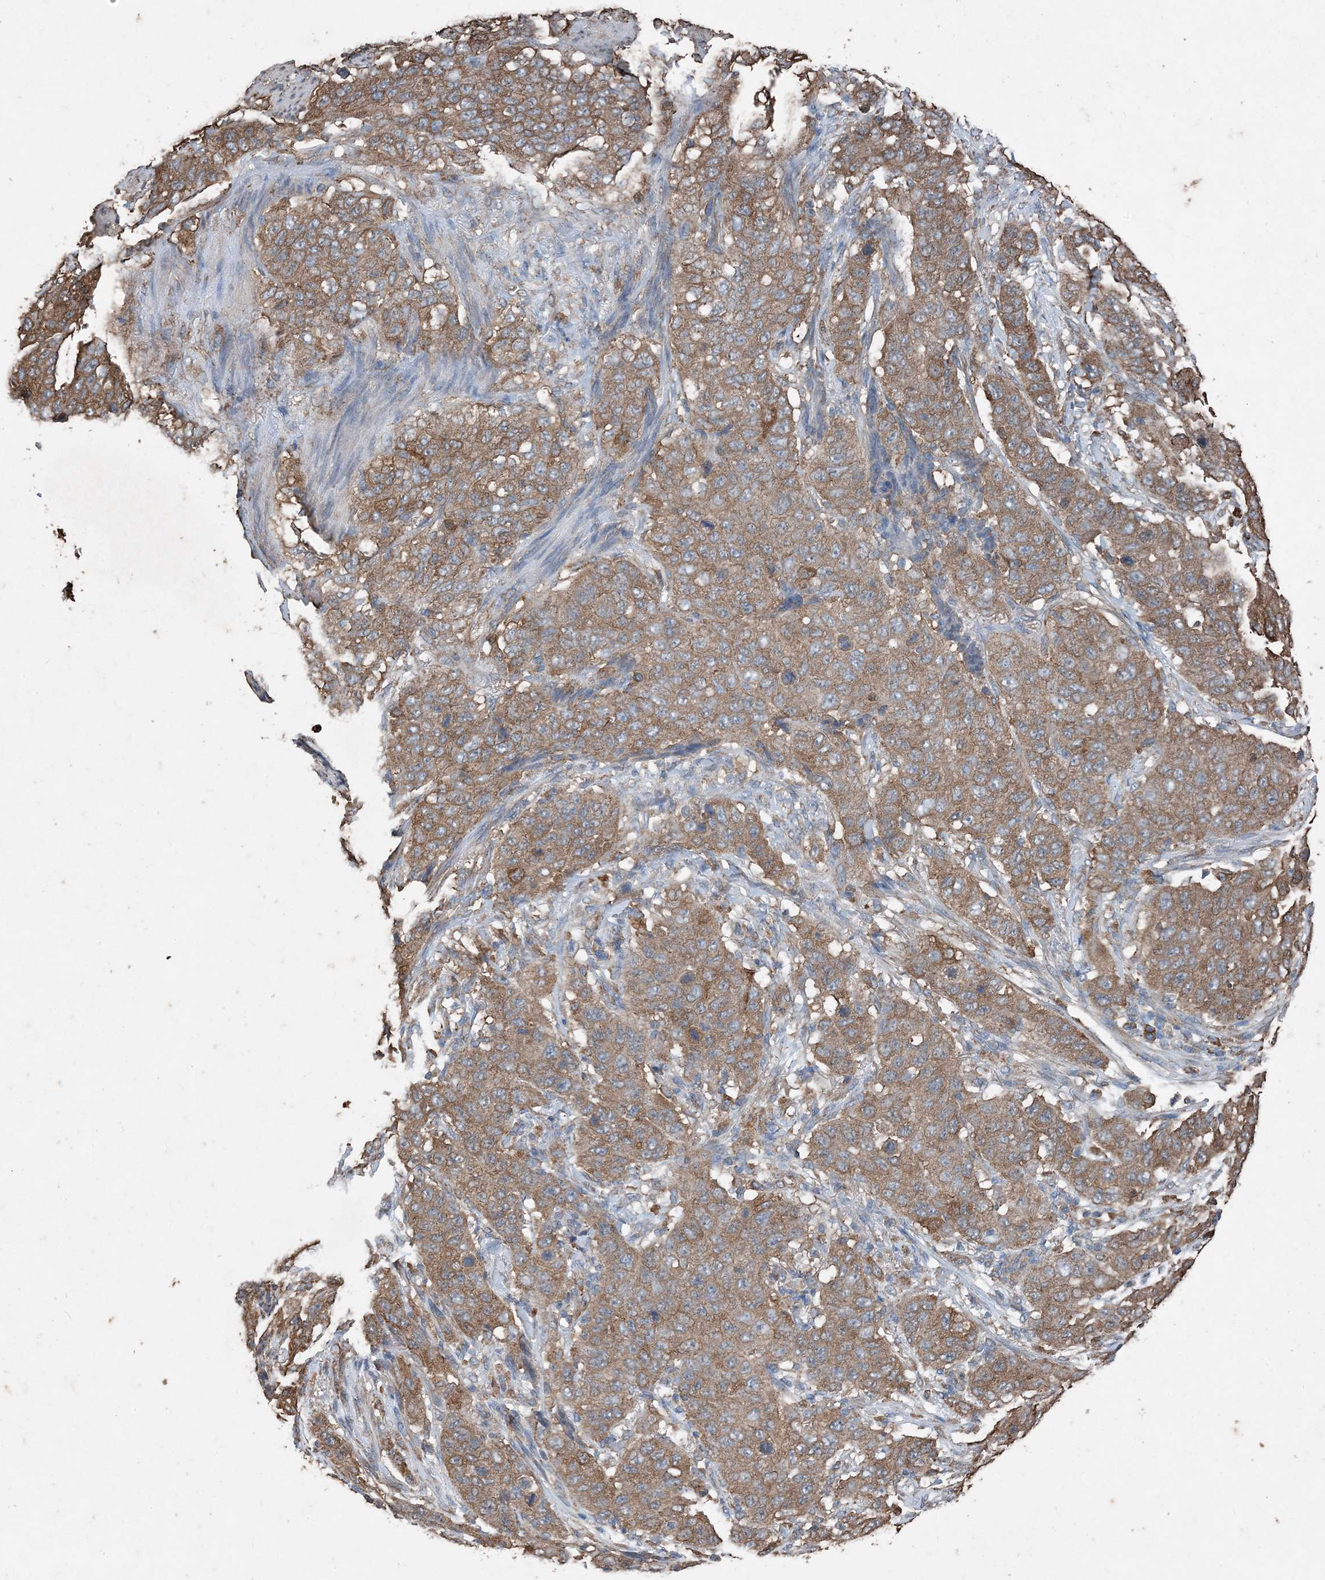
{"staining": {"intensity": "moderate", "quantity": ">75%", "location": "cytoplasmic/membranous"}, "tissue": "stomach cancer", "cell_type": "Tumor cells", "image_type": "cancer", "snomed": [{"axis": "morphology", "description": "Adenocarcinoma, NOS"}, {"axis": "topography", "description": "Stomach"}], "caption": "This is an image of immunohistochemistry staining of adenocarcinoma (stomach), which shows moderate positivity in the cytoplasmic/membranous of tumor cells.", "gene": "PDIA6", "patient": {"sex": "male", "age": 48}}